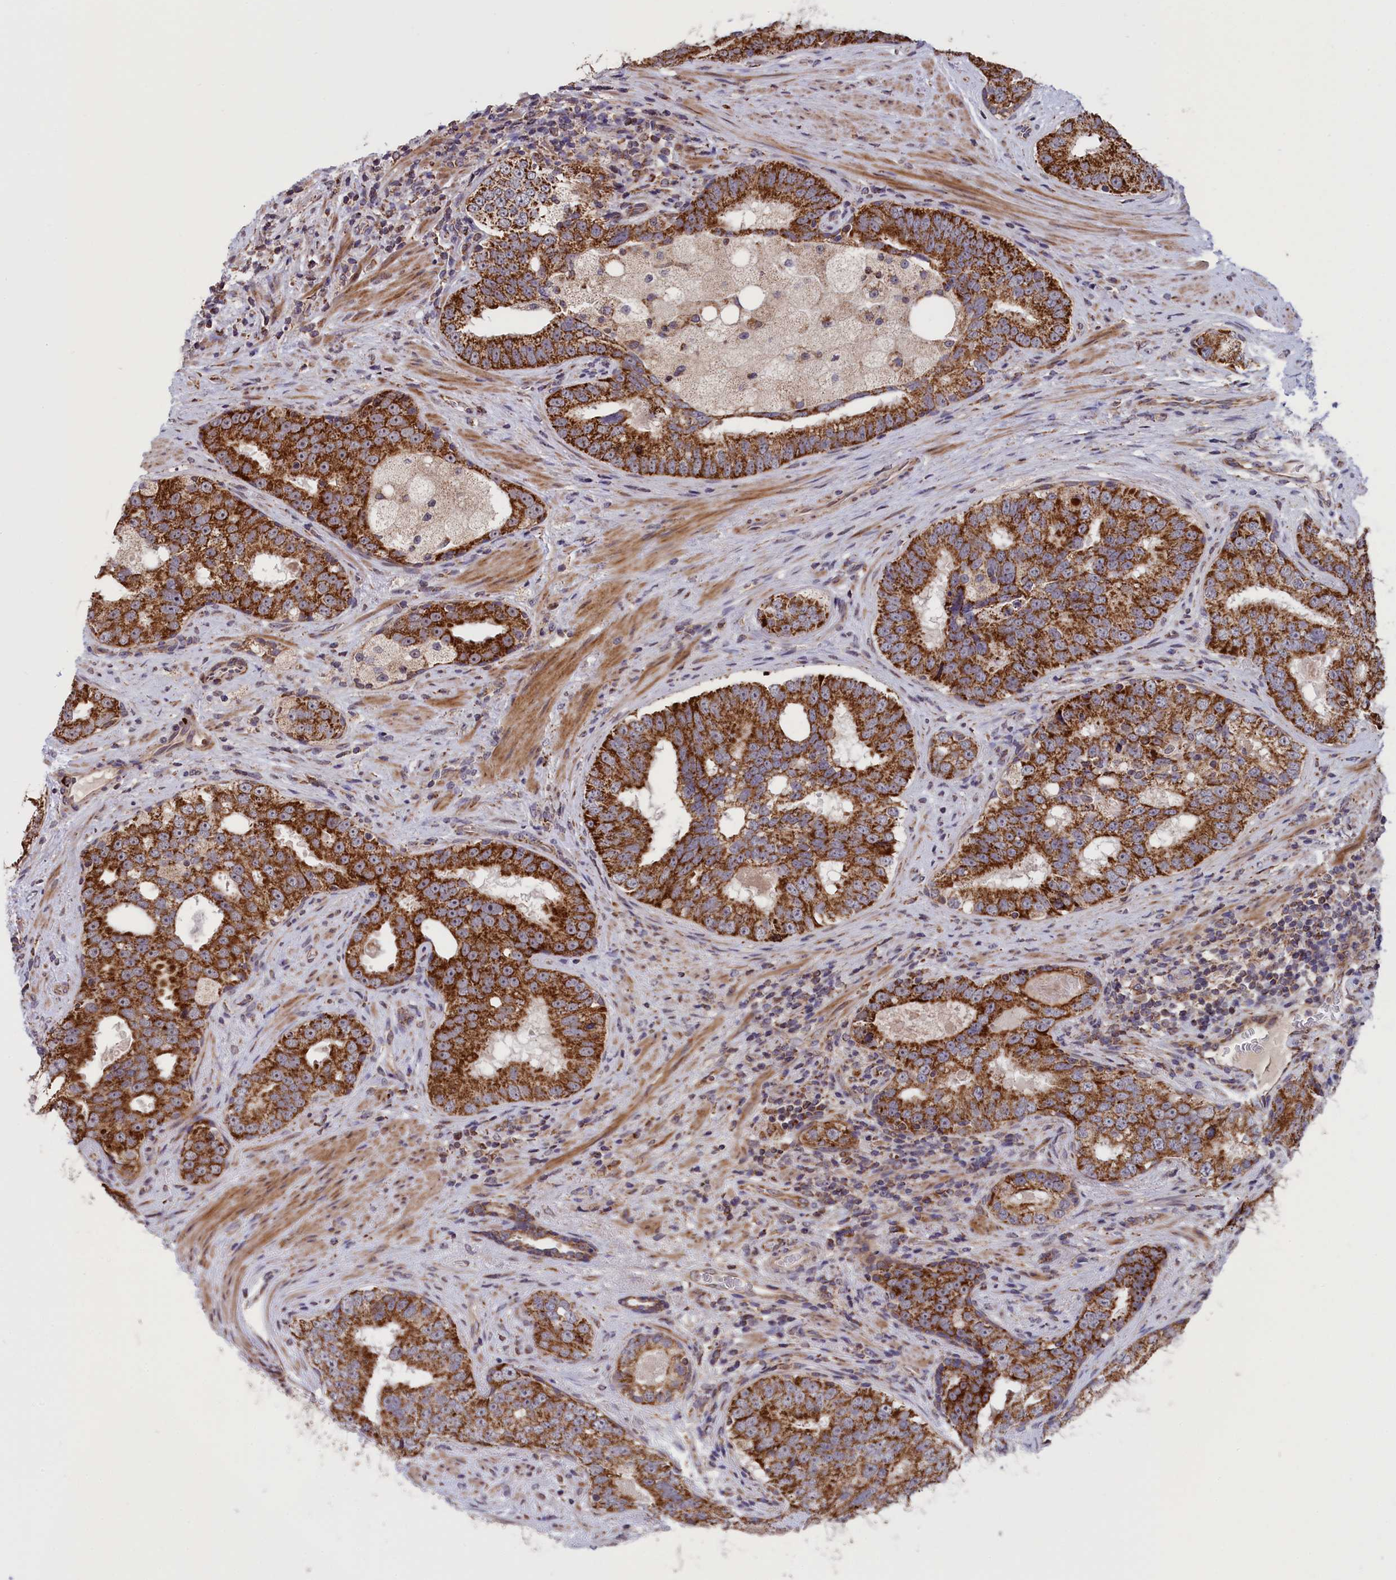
{"staining": {"intensity": "strong", "quantity": ">75%", "location": "cytoplasmic/membranous"}, "tissue": "prostate cancer", "cell_type": "Tumor cells", "image_type": "cancer", "snomed": [{"axis": "morphology", "description": "Adenocarcinoma, High grade"}, {"axis": "topography", "description": "Prostate"}], "caption": "Immunohistochemistry of high-grade adenocarcinoma (prostate) exhibits high levels of strong cytoplasmic/membranous staining in about >75% of tumor cells. (Stains: DAB (3,3'-diaminobenzidine) in brown, nuclei in blue, Microscopy: brightfield microscopy at high magnification).", "gene": "TIMM44", "patient": {"sex": "male", "age": 70}}